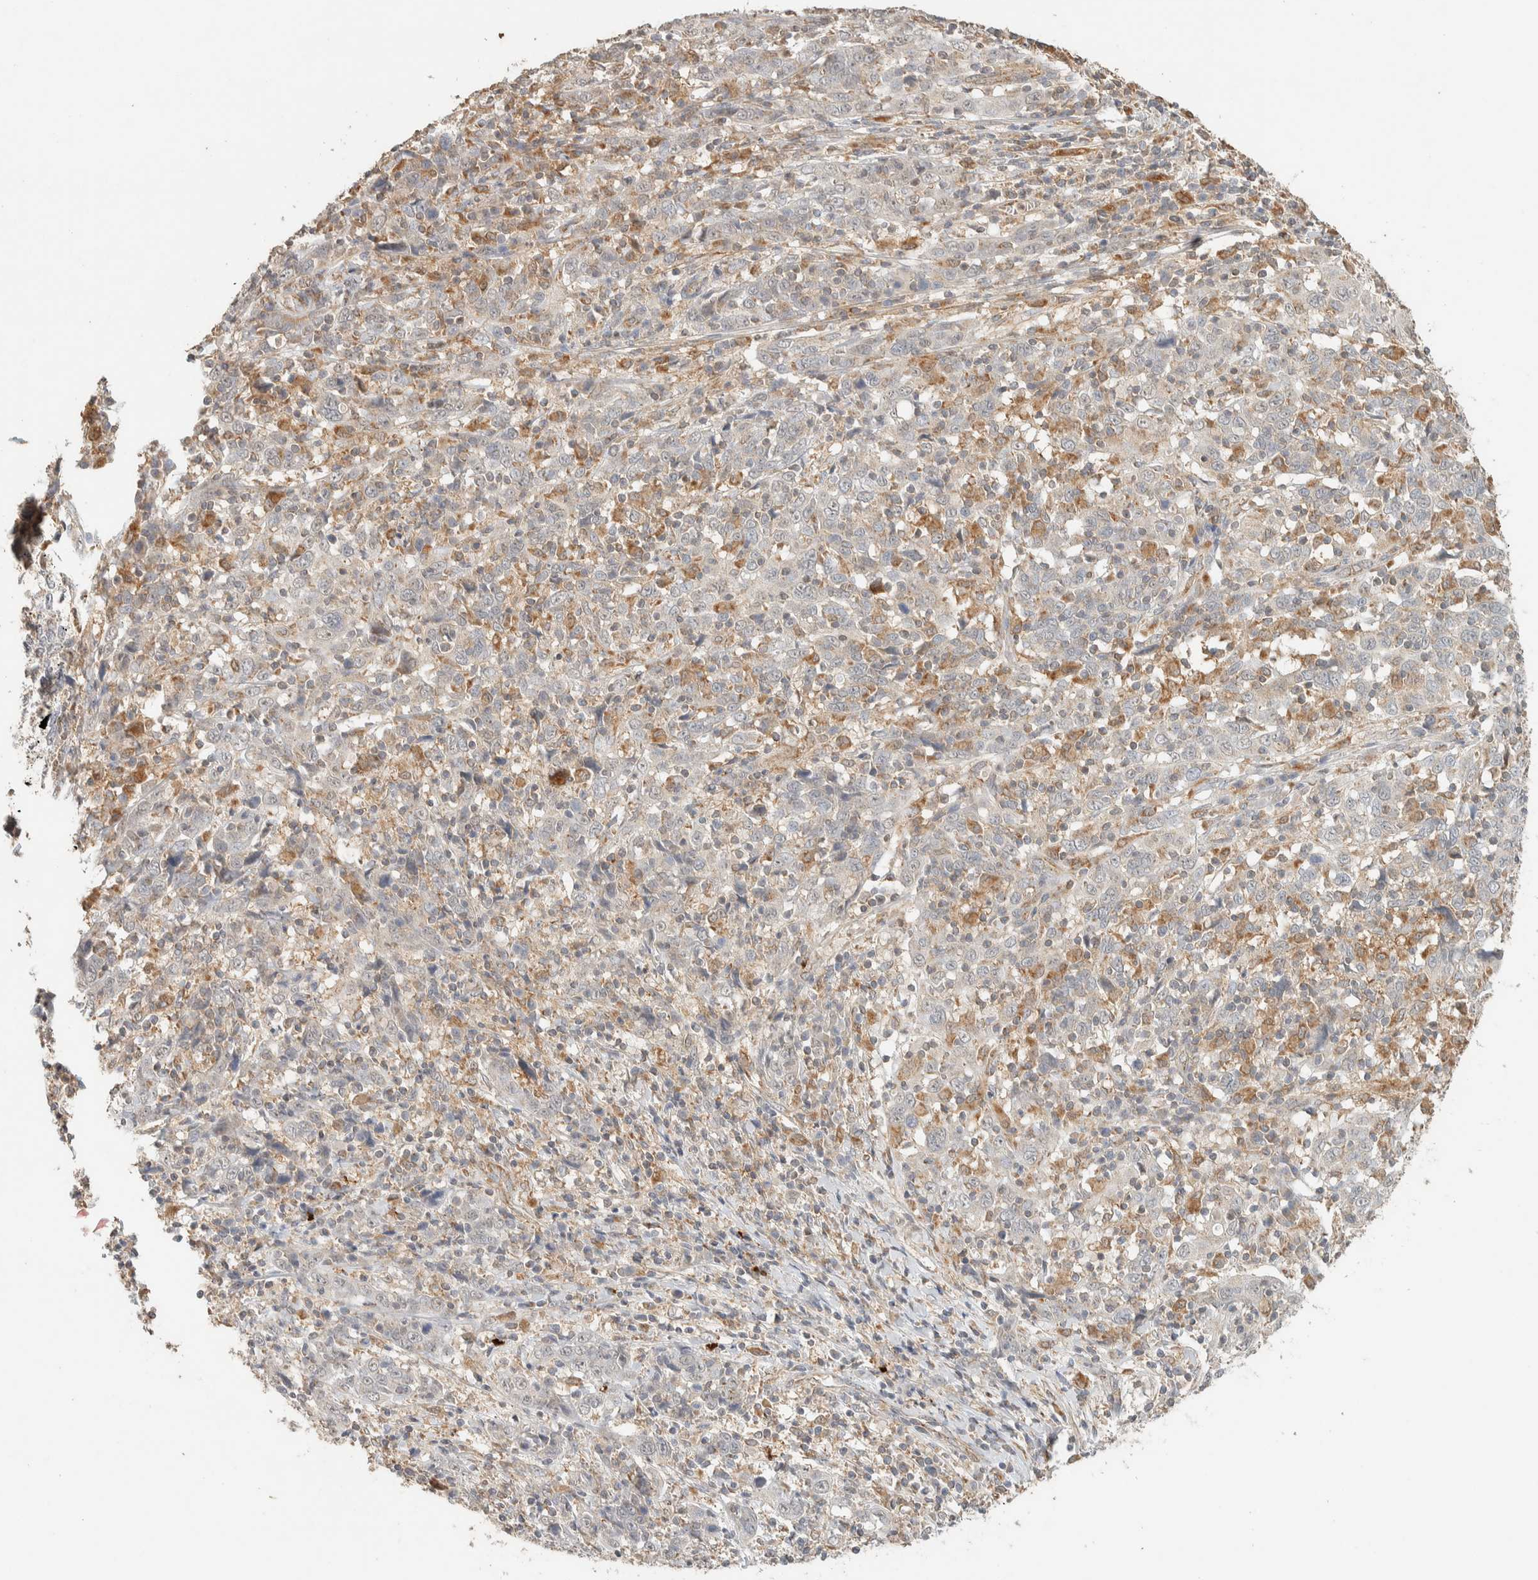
{"staining": {"intensity": "negative", "quantity": "none", "location": "none"}, "tissue": "cervical cancer", "cell_type": "Tumor cells", "image_type": "cancer", "snomed": [{"axis": "morphology", "description": "Squamous cell carcinoma, NOS"}, {"axis": "topography", "description": "Cervix"}], "caption": "The IHC histopathology image has no significant positivity in tumor cells of cervical cancer tissue.", "gene": "PDE7B", "patient": {"sex": "female", "age": 46}}